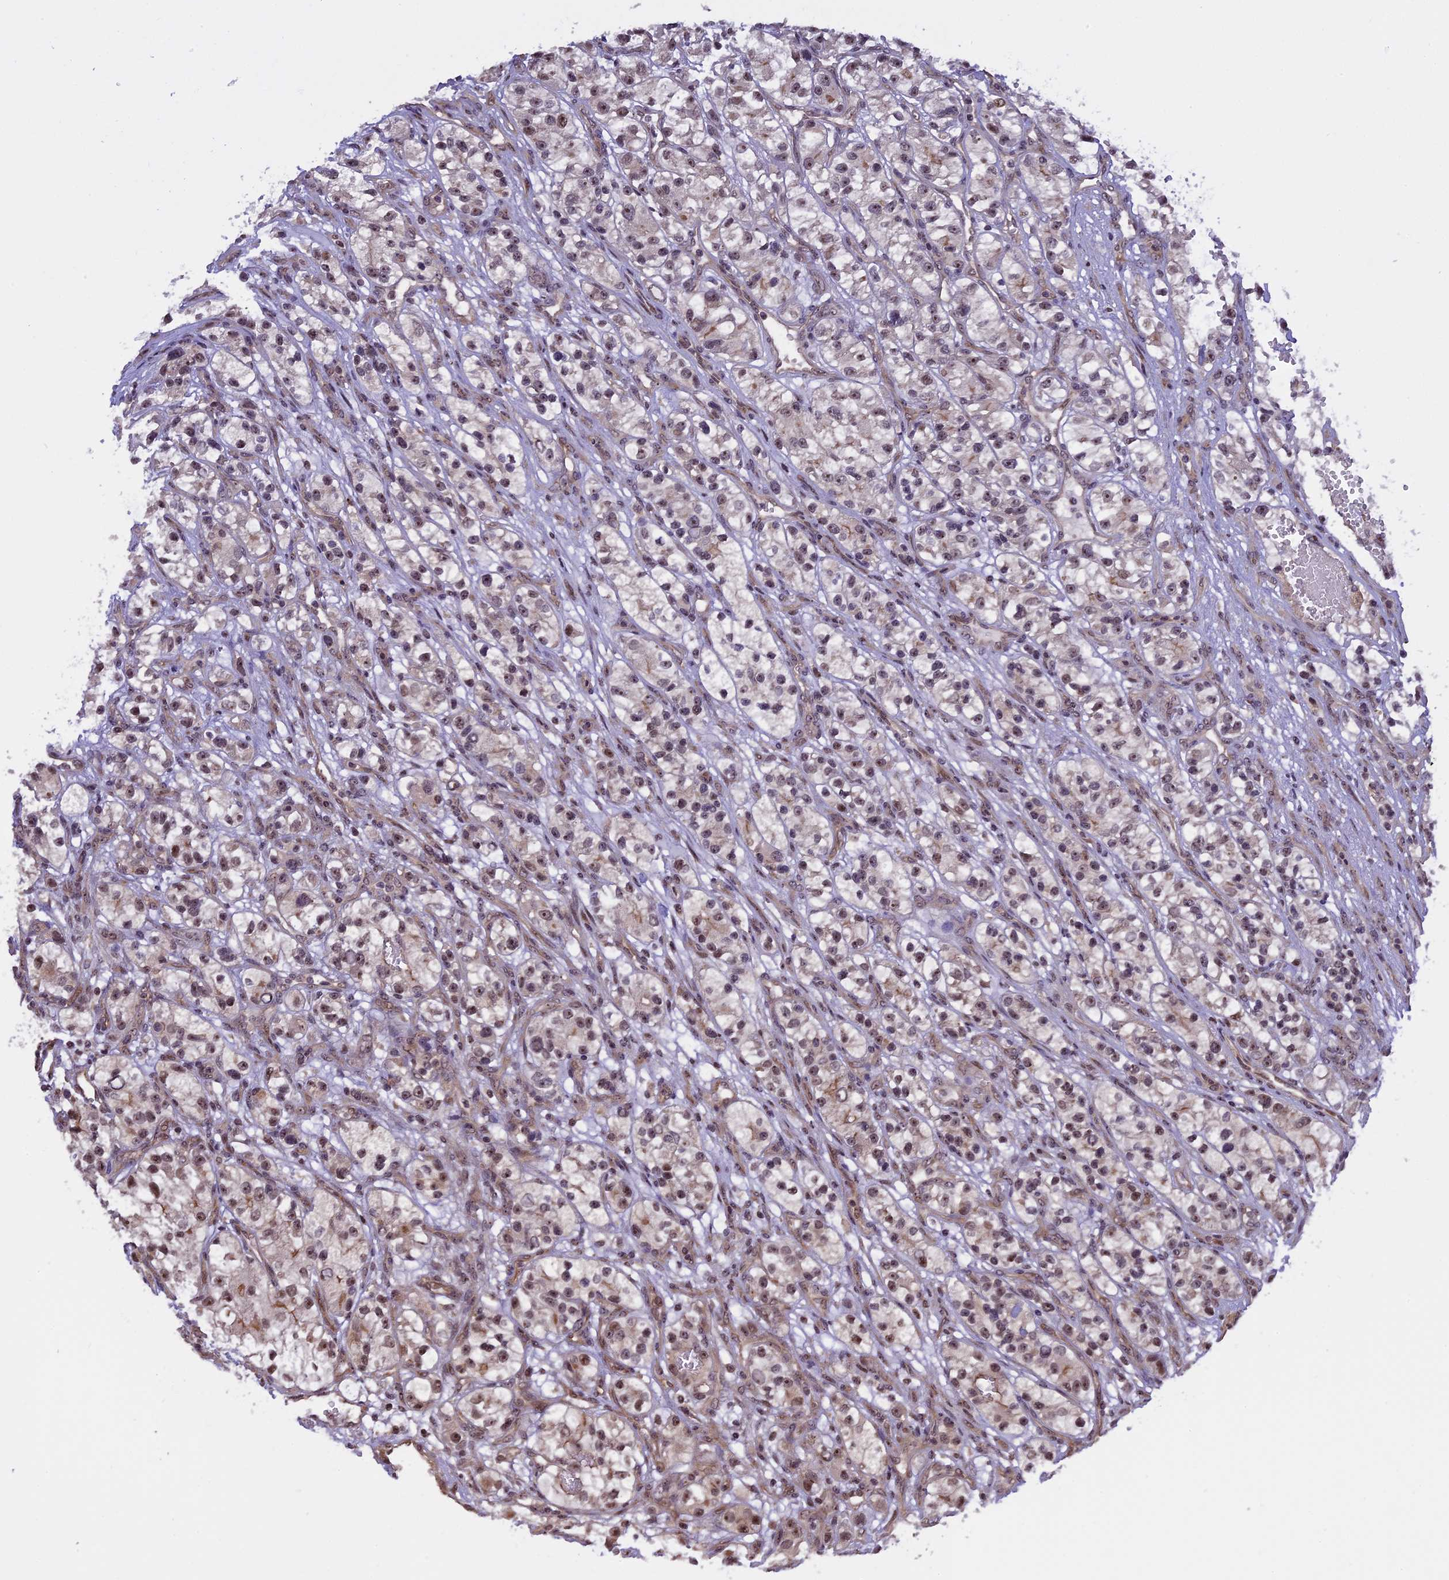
{"staining": {"intensity": "weak", "quantity": "<25%", "location": "nuclear"}, "tissue": "renal cancer", "cell_type": "Tumor cells", "image_type": "cancer", "snomed": [{"axis": "morphology", "description": "Adenocarcinoma, NOS"}, {"axis": "topography", "description": "Kidney"}], "caption": "Adenocarcinoma (renal) stained for a protein using immunohistochemistry (IHC) shows no positivity tumor cells.", "gene": "MGA", "patient": {"sex": "female", "age": 57}}